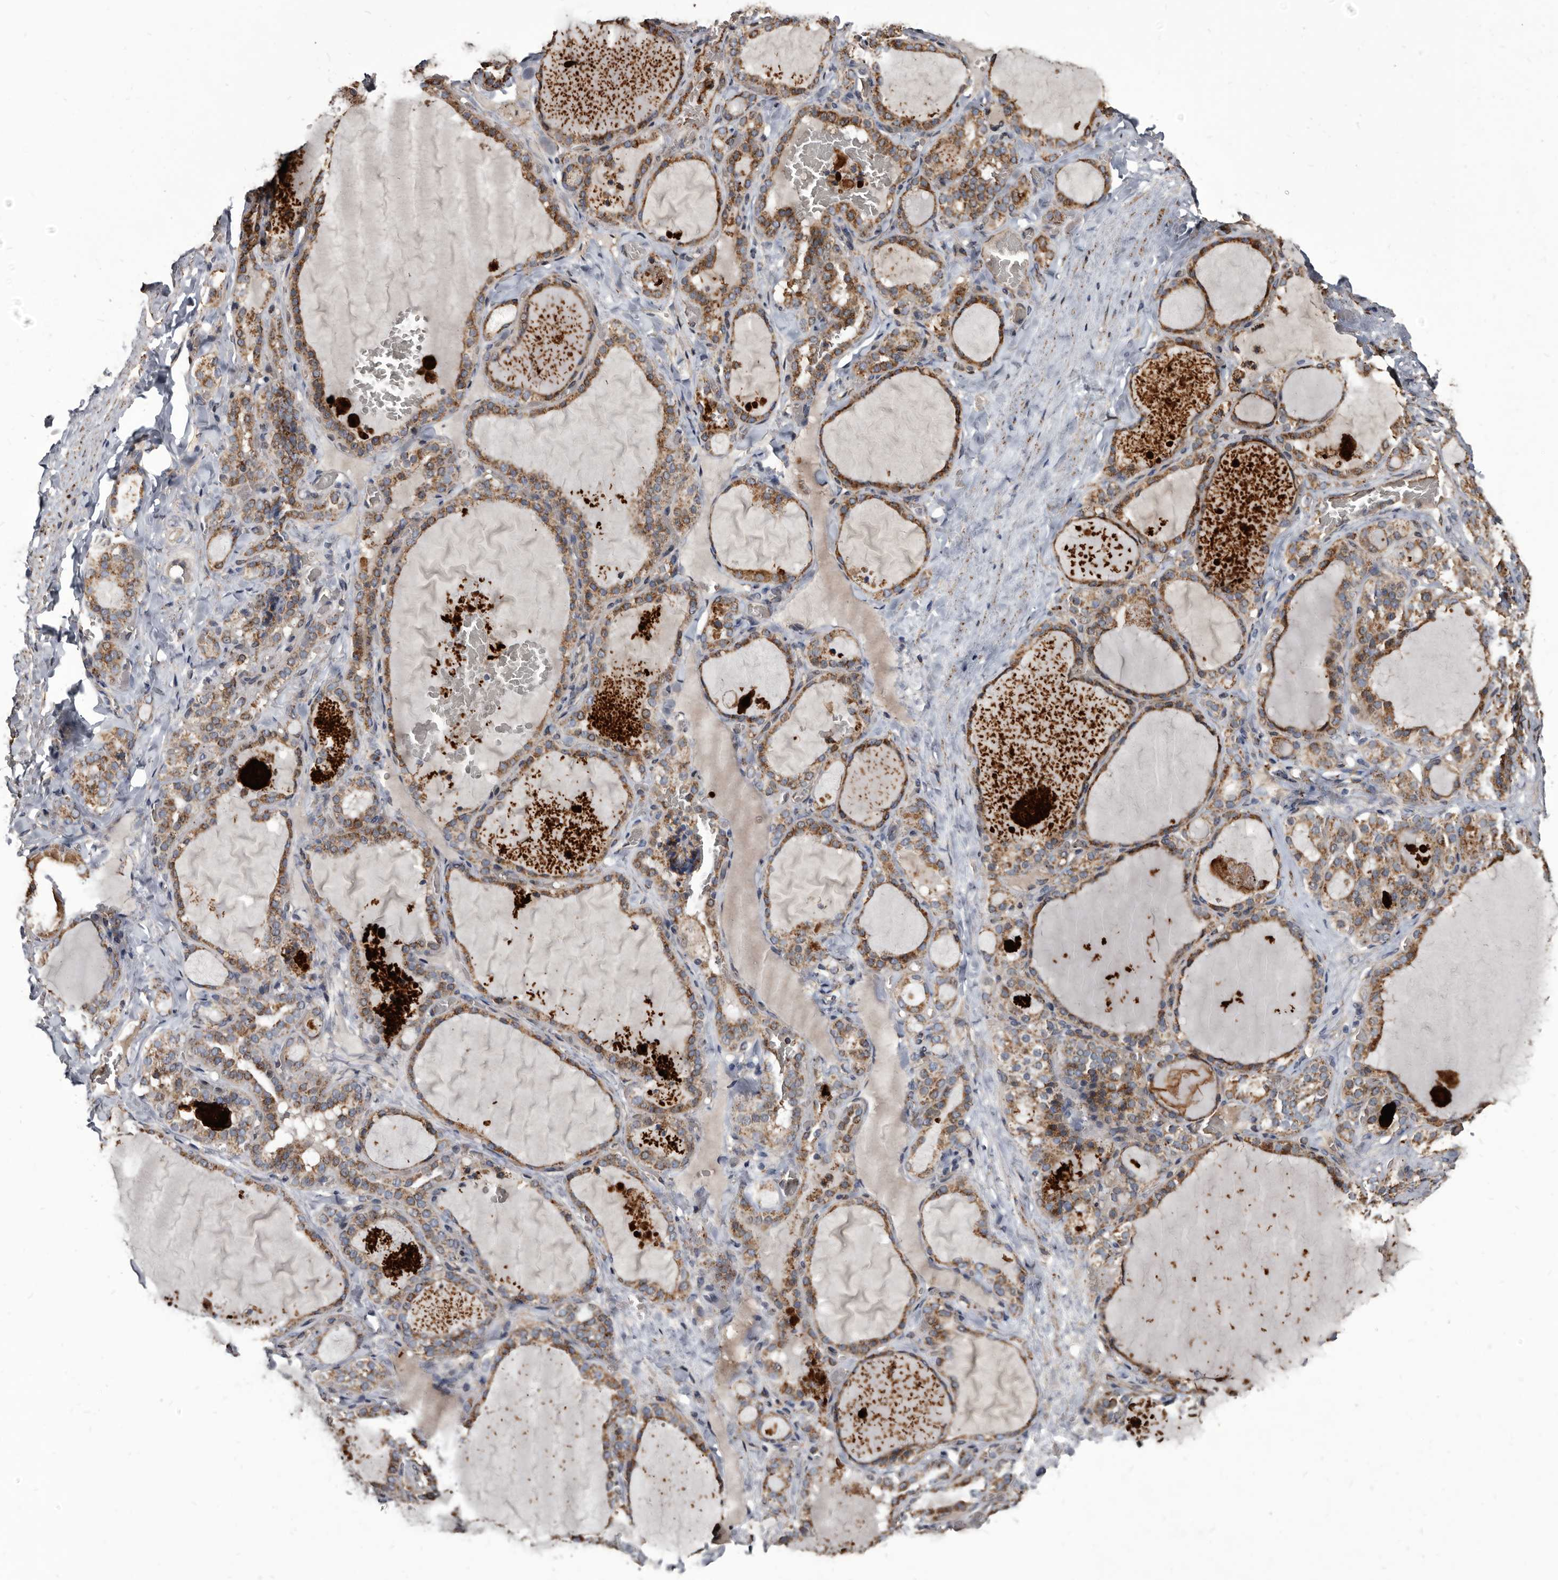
{"staining": {"intensity": "moderate", "quantity": ">75%", "location": "cytoplasmic/membranous"}, "tissue": "thyroid gland", "cell_type": "Glandular cells", "image_type": "normal", "snomed": [{"axis": "morphology", "description": "Normal tissue, NOS"}, {"axis": "topography", "description": "Thyroid gland"}], "caption": "High-magnification brightfield microscopy of normal thyroid gland stained with DAB (brown) and counterstained with hematoxylin (blue). glandular cells exhibit moderate cytoplasmic/membranous positivity is identified in about>75% of cells.", "gene": "CTSA", "patient": {"sex": "female", "age": 22}}